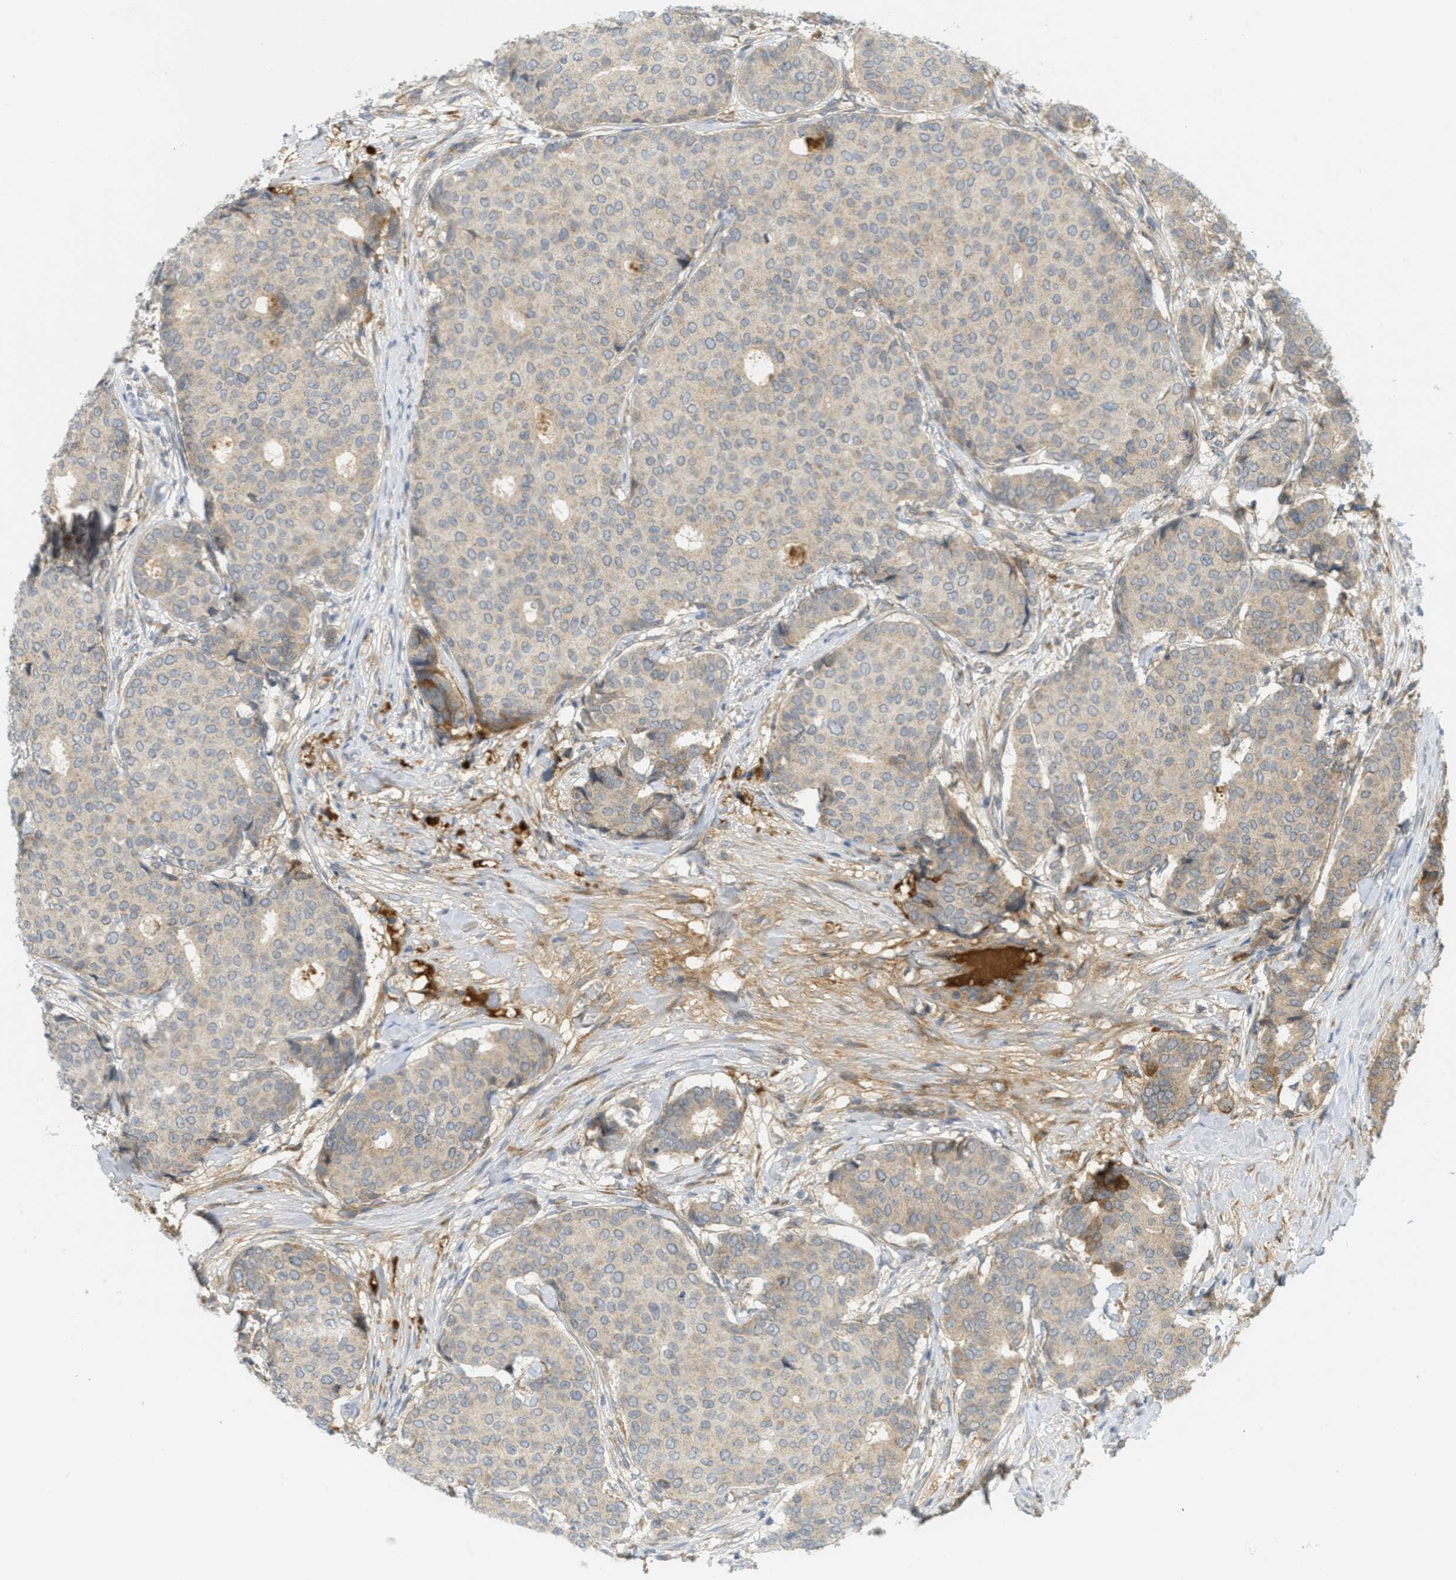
{"staining": {"intensity": "weak", "quantity": "<25%", "location": "cytoplasmic/membranous"}, "tissue": "breast cancer", "cell_type": "Tumor cells", "image_type": "cancer", "snomed": [{"axis": "morphology", "description": "Duct carcinoma"}, {"axis": "topography", "description": "Breast"}], "caption": "Immunohistochemistry histopathology image of breast cancer stained for a protein (brown), which demonstrates no expression in tumor cells.", "gene": "PROC", "patient": {"sex": "female", "age": 75}}